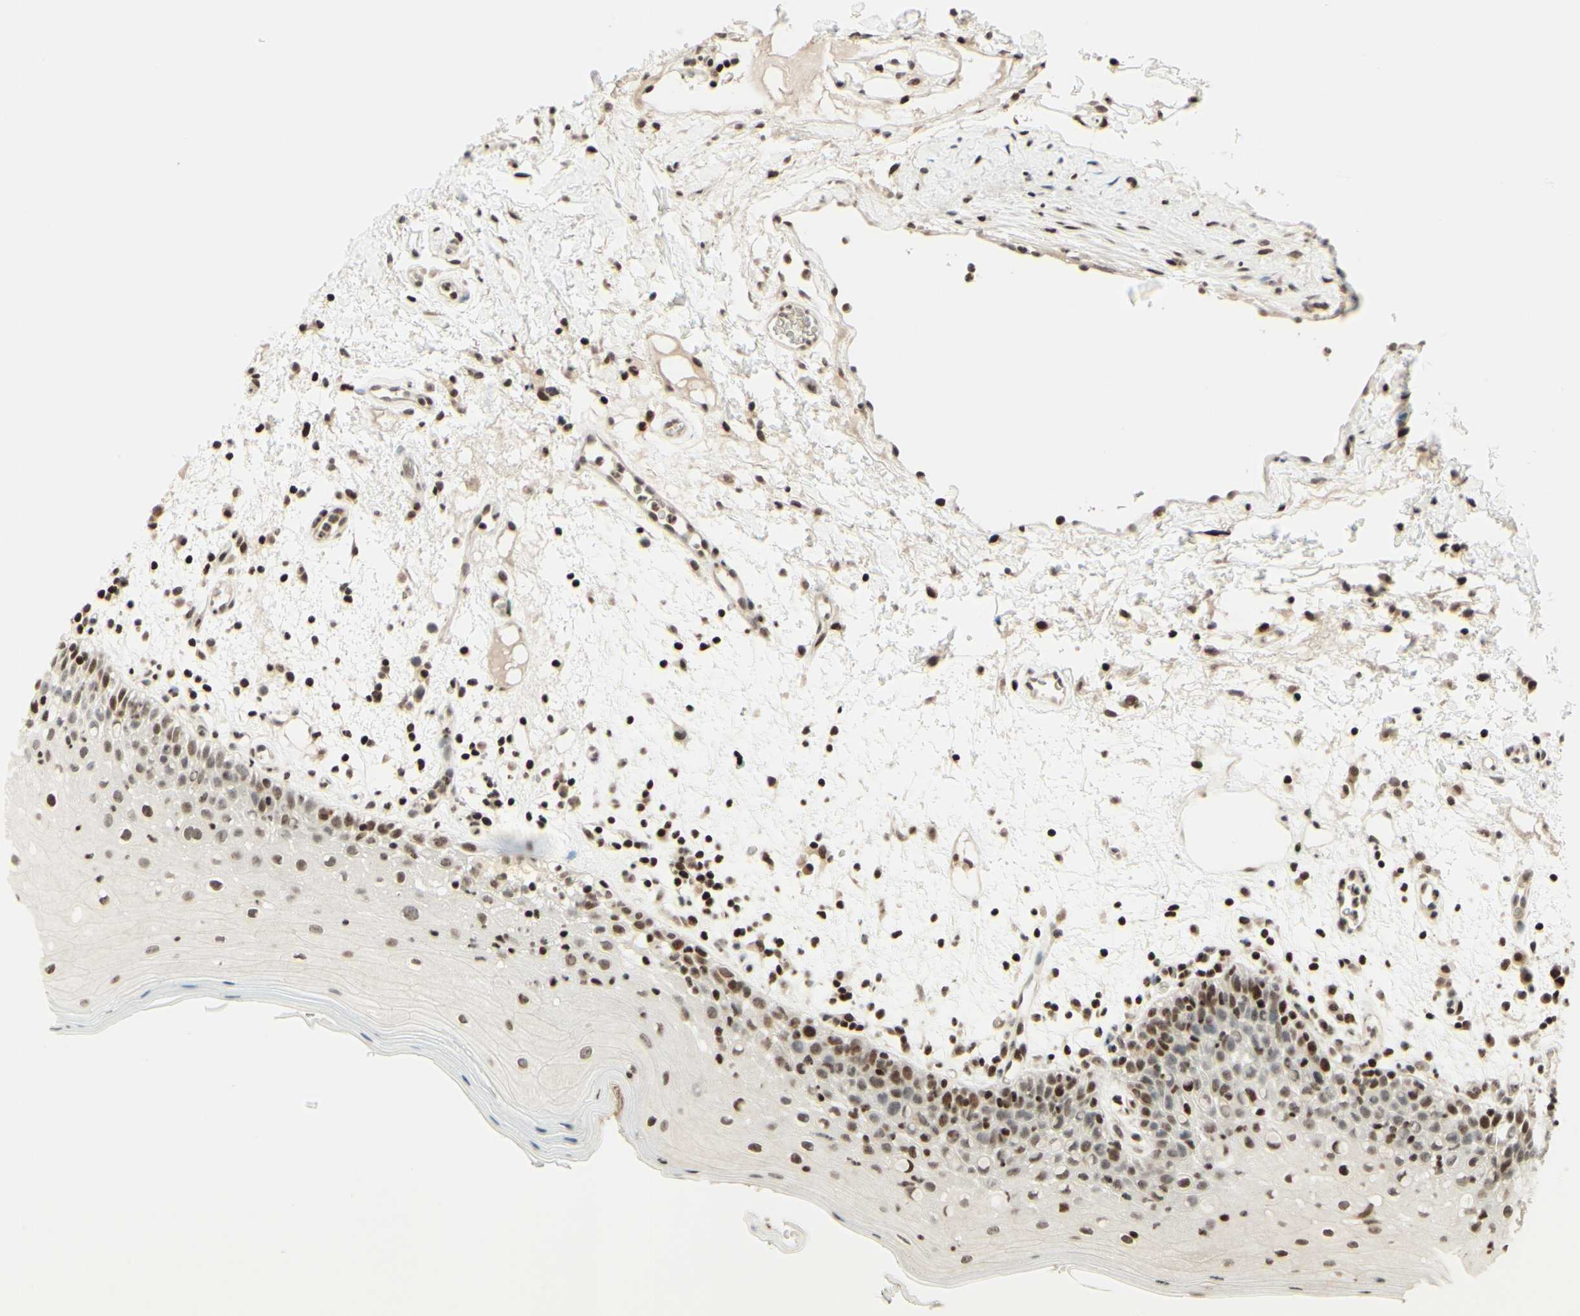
{"staining": {"intensity": "strong", "quantity": "25%-75%", "location": "nuclear"}, "tissue": "oral mucosa", "cell_type": "Squamous epithelial cells", "image_type": "normal", "snomed": [{"axis": "morphology", "description": "Normal tissue, NOS"}, {"axis": "morphology", "description": "Squamous cell carcinoma, NOS"}, {"axis": "topography", "description": "Skeletal muscle"}, {"axis": "topography", "description": "Oral tissue"}], "caption": "Protein expression by immunohistochemistry reveals strong nuclear positivity in approximately 25%-75% of squamous epithelial cells in benign oral mucosa.", "gene": "CDKL5", "patient": {"sex": "male", "age": 71}}